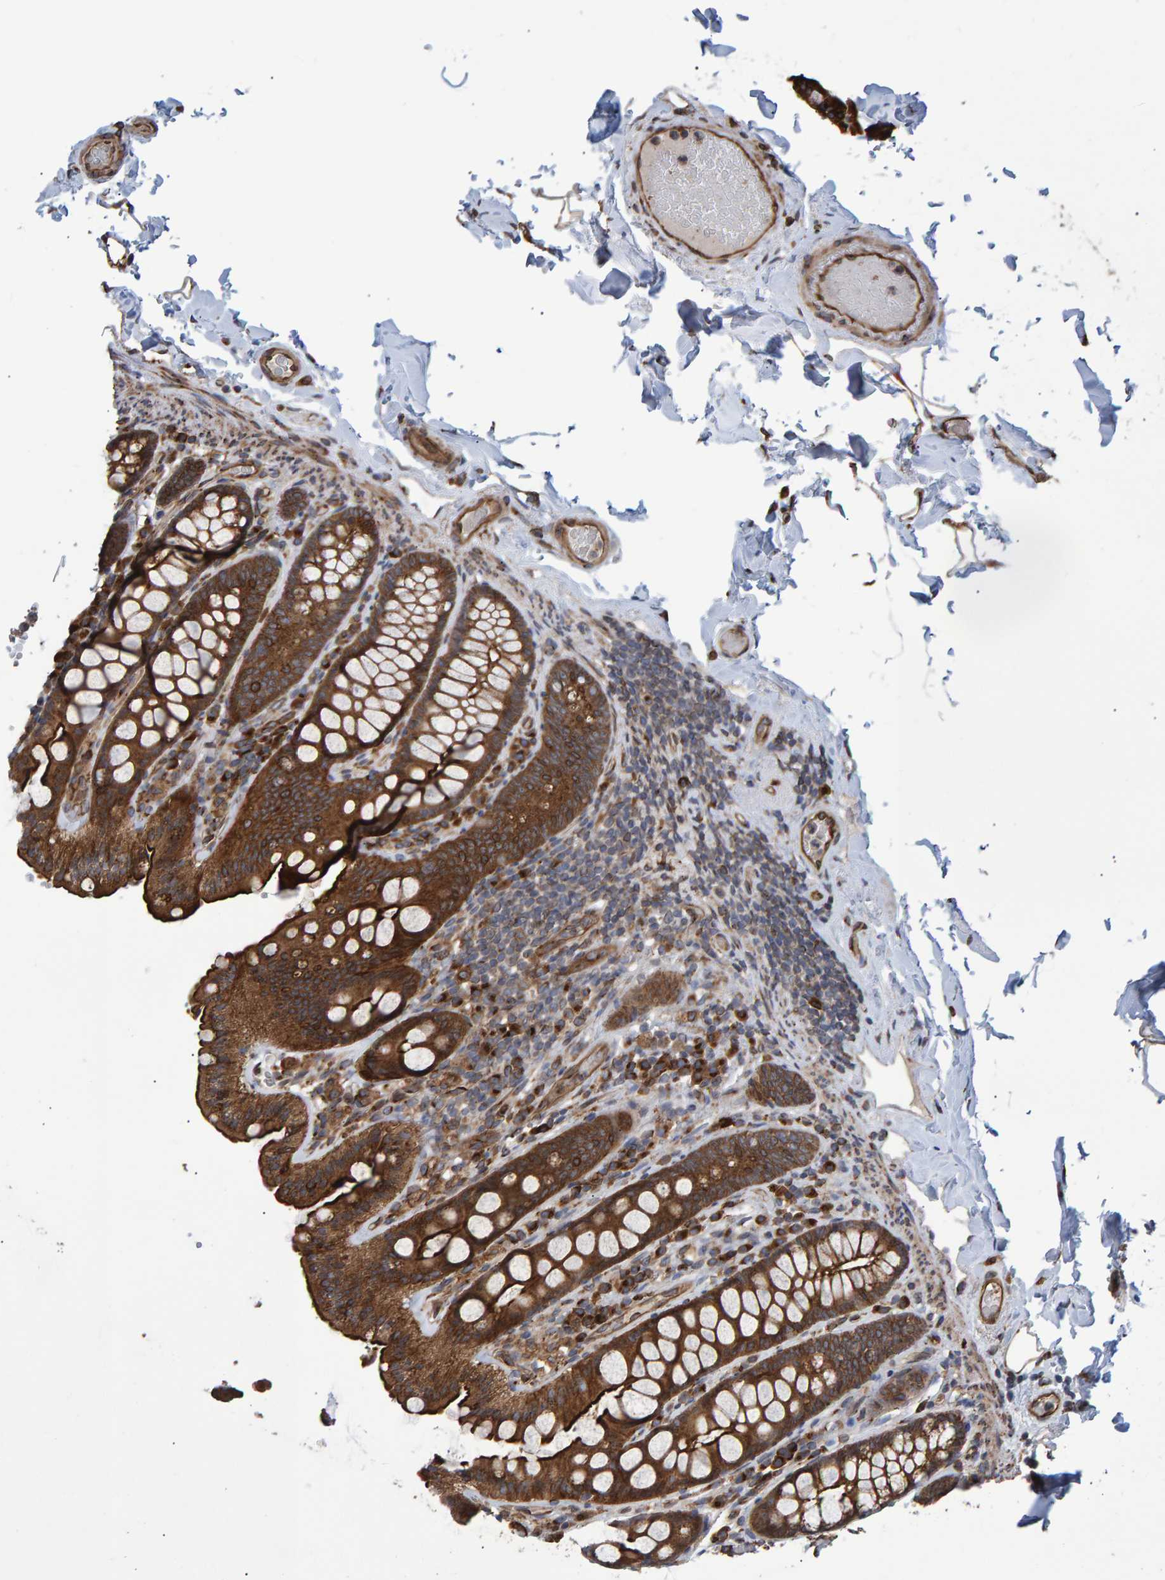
{"staining": {"intensity": "strong", "quantity": ">75%", "location": "cytoplasmic/membranous"}, "tissue": "colon", "cell_type": "Endothelial cells", "image_type": "normal", "snomed": [{"axis": "morphology", "description": "Normal tissue, NOS"}, {"axis": "topography", "description": "Colon"}, {"axis": "topography", "description": "Peripheral nerve tissue"}], "caption": "Immunohistochemical staining of benign colon displays >75% levels of strong cytoplasmic/membranous protein positivity in about >75% of endothelial cells.", "gene": "FAM117A", "patient": {"sex": "female", "age": 61}}